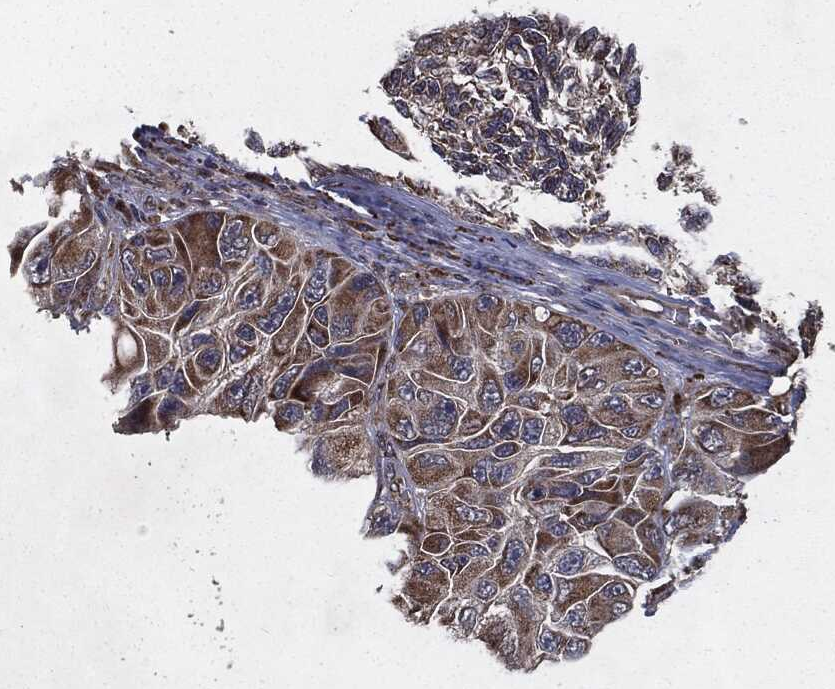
{"staining": {"intensity": "moderate", "quantity": "<25%", "location": "cytoplasmic/membranous"}, "tissue": "melanoma", "cell_type": "Tumor cells", "image_type": "cancer", "snomed": [{"axis": "morphology", "description": "Malignant melanoma, NOS"}, {"axis": "topography", "description": "Skin"}], "caption": "Melanoma stained with immunohistochemistry (IHC) reveals moderate cytoplasmic/membranous staining in about <25% of tumor cells.", "gene": "HDAC5", "patient": {"sex": "female", "age": 73}}